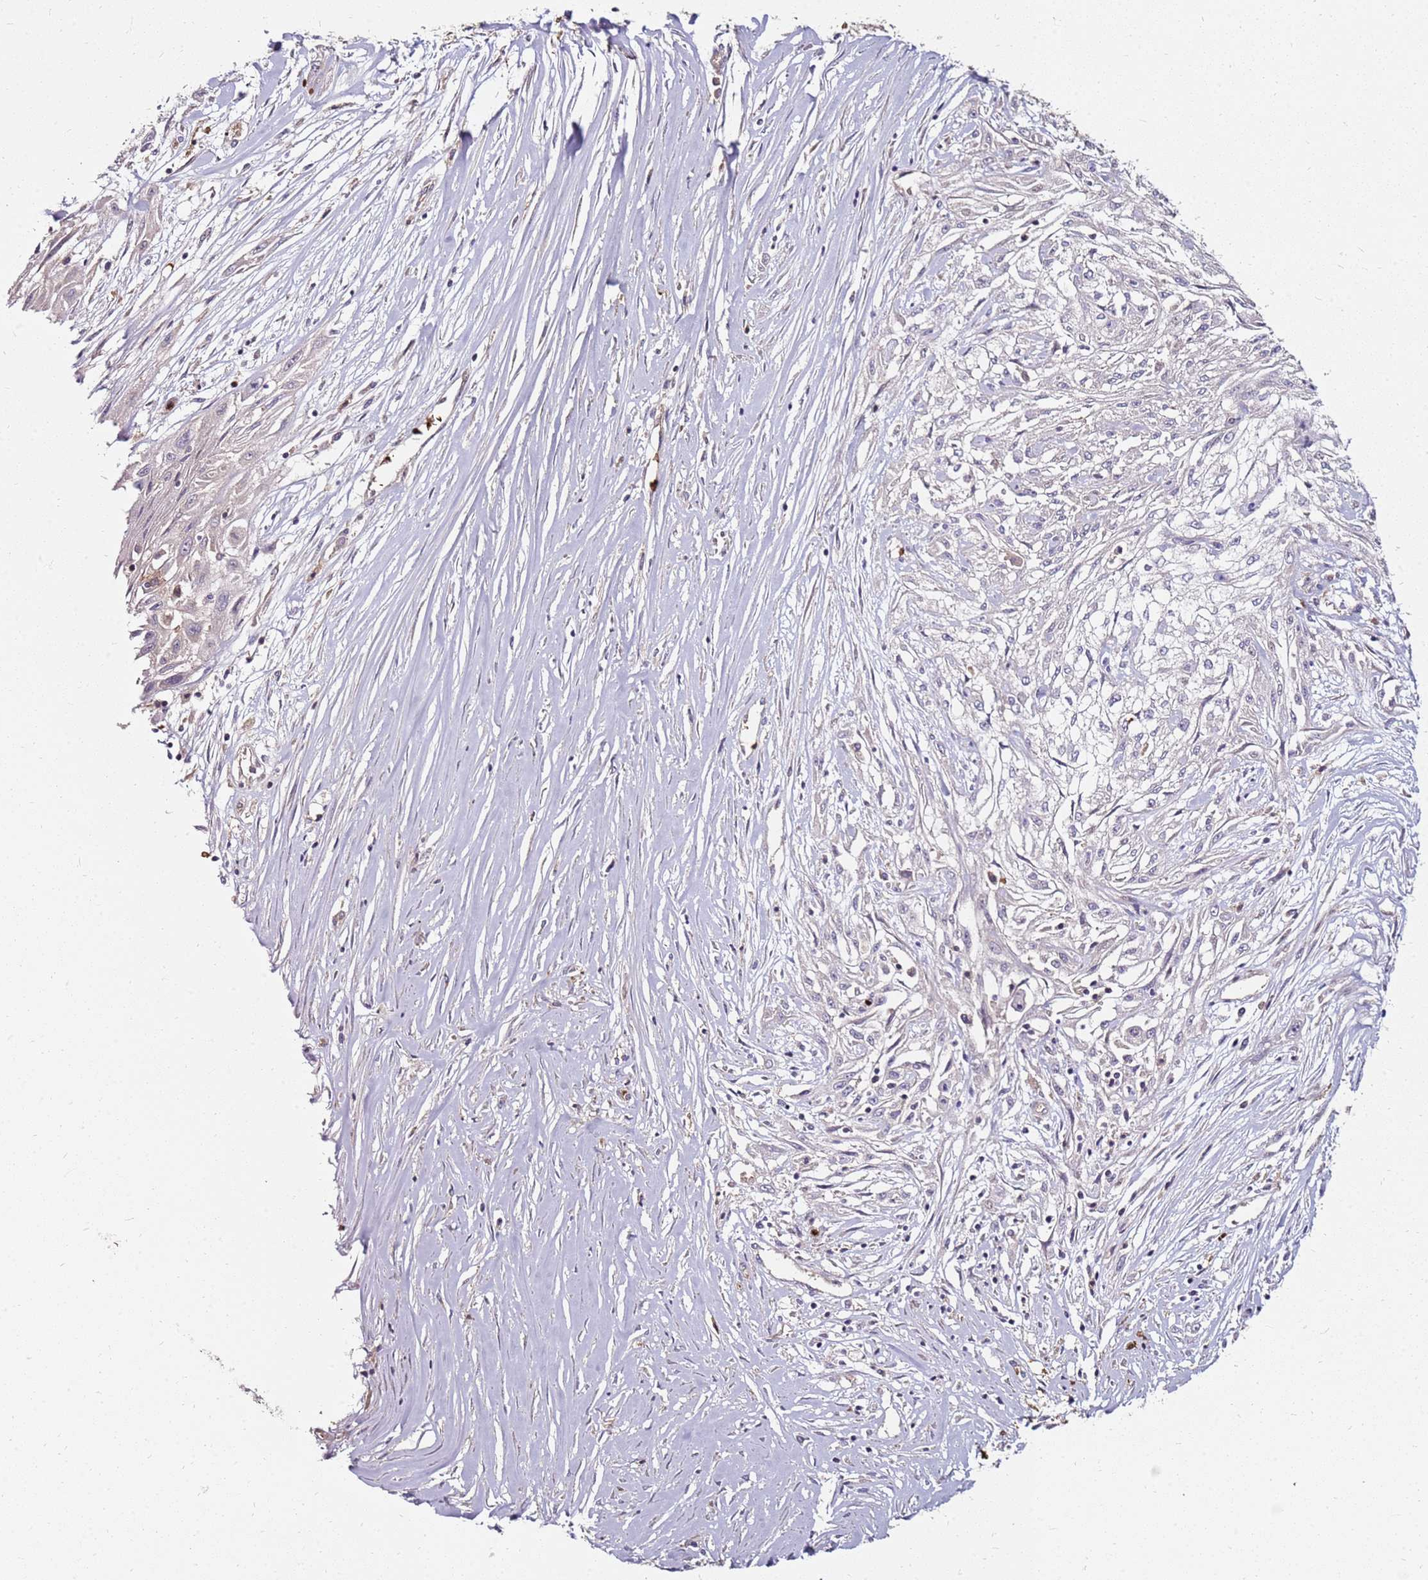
{"staining": {"intensity": "negative", "quantity": "none", "location": "none"}, "tissue": "skin cancer", "cell_type": "Tumor cells", "image_type": "cancer", "snomed": [{"axis": "morphology", "description": "Squamous cell carcinoma, NOS"}, {"axis": "morphology", "description": "Squamous cell carcinoma, metastatic, NOS"}, {"axis": "topography", "description": "Skin"}, {"axis": "topography", "description": "Lymph node"}], "caption": "DAB immunohistochemical staining of skin squamous cell carcinoma reveals no significant positivity in tumor cells.", "gene": "RNF11", "patient": {"sex": "male", "age": 75}}